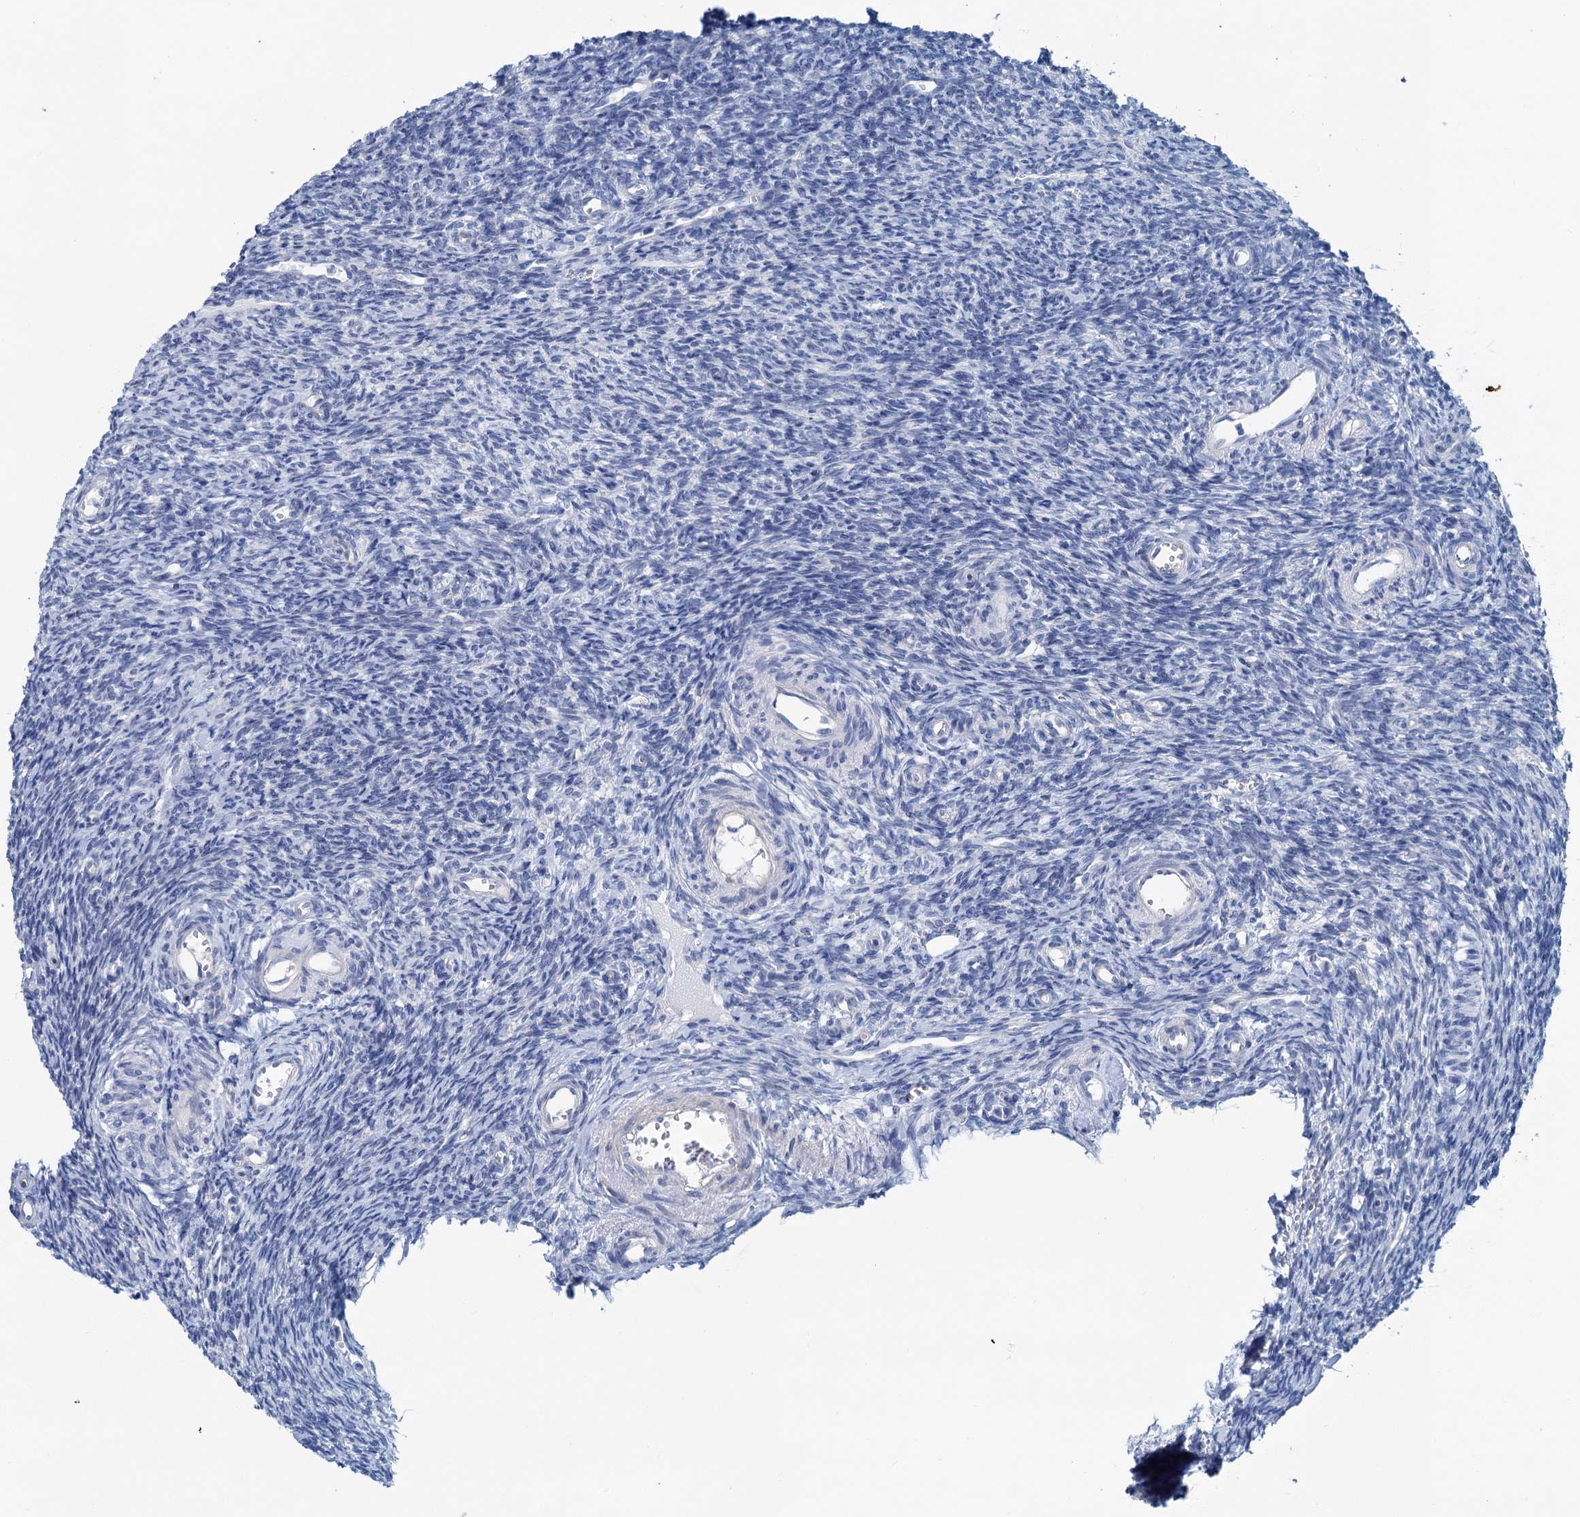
{"staining": {"intensity": "negative", "quantity": "none", "location": "none"}, "tissue": "ovary", "cell_type": "Ovarian stroma cells", "image_type": "normal", "snomed": [{"axis": "morphology", "description": "Normal tissue, NOS"}, {"axis": "topography", "description": "Ovary"}], "caption": "Photomicrograph shows no protein staining in ovarian stroma cells of benign ovary. Brightfield microscopy of immunohistochemistry stained with DAB (3,3'-diaminobenzidine) (brown) and hematoxylin (blue), captured at high magnification.", "gene": "SLC1A3", "patient": {"sex": "female", "age": 39}}